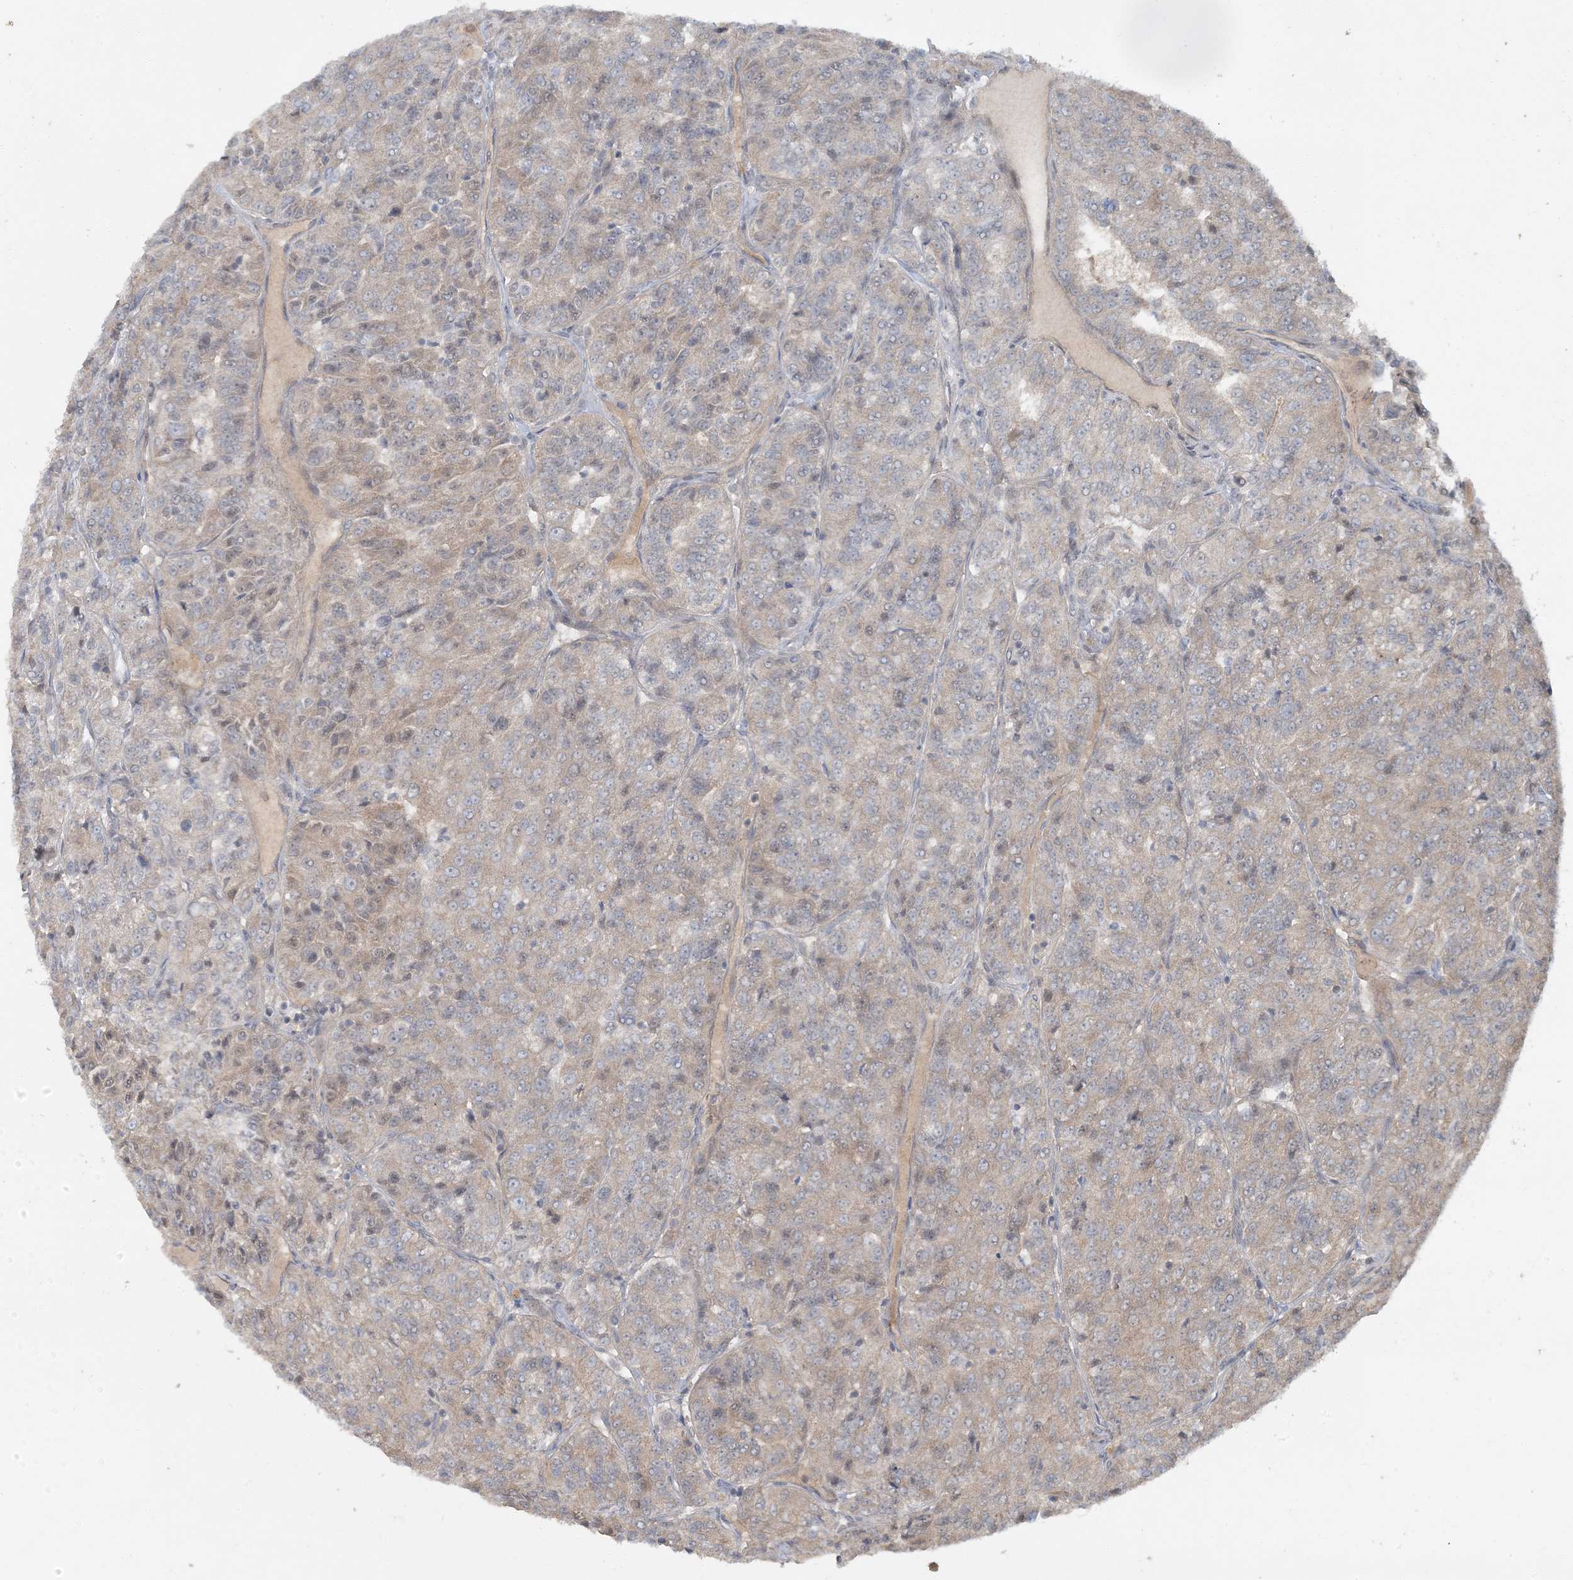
{"staining": {"intensity": "weak", "quantity": "<25%", "location": "cytoplasmic/membranous"}, "tissue": "renal cancer", "cell_type": "Tumor cells", "image_type": "cancer", "snomed": [{"axis": "morphology", "description": "Adenocarcinoma, NOS"}, {"axis": "topography", "description": "Kidney"}], "caption": "High magnification brightfield microscopy of renal cancer (adenocarcinoma) stained with DAB (3,3'-diaminobenzidine) (brown) and counterstained with hematoxylin (blue): tumor cells show no significant expression.", "gene": "AK9", "patient": {"sex": "female", "age": 63}}